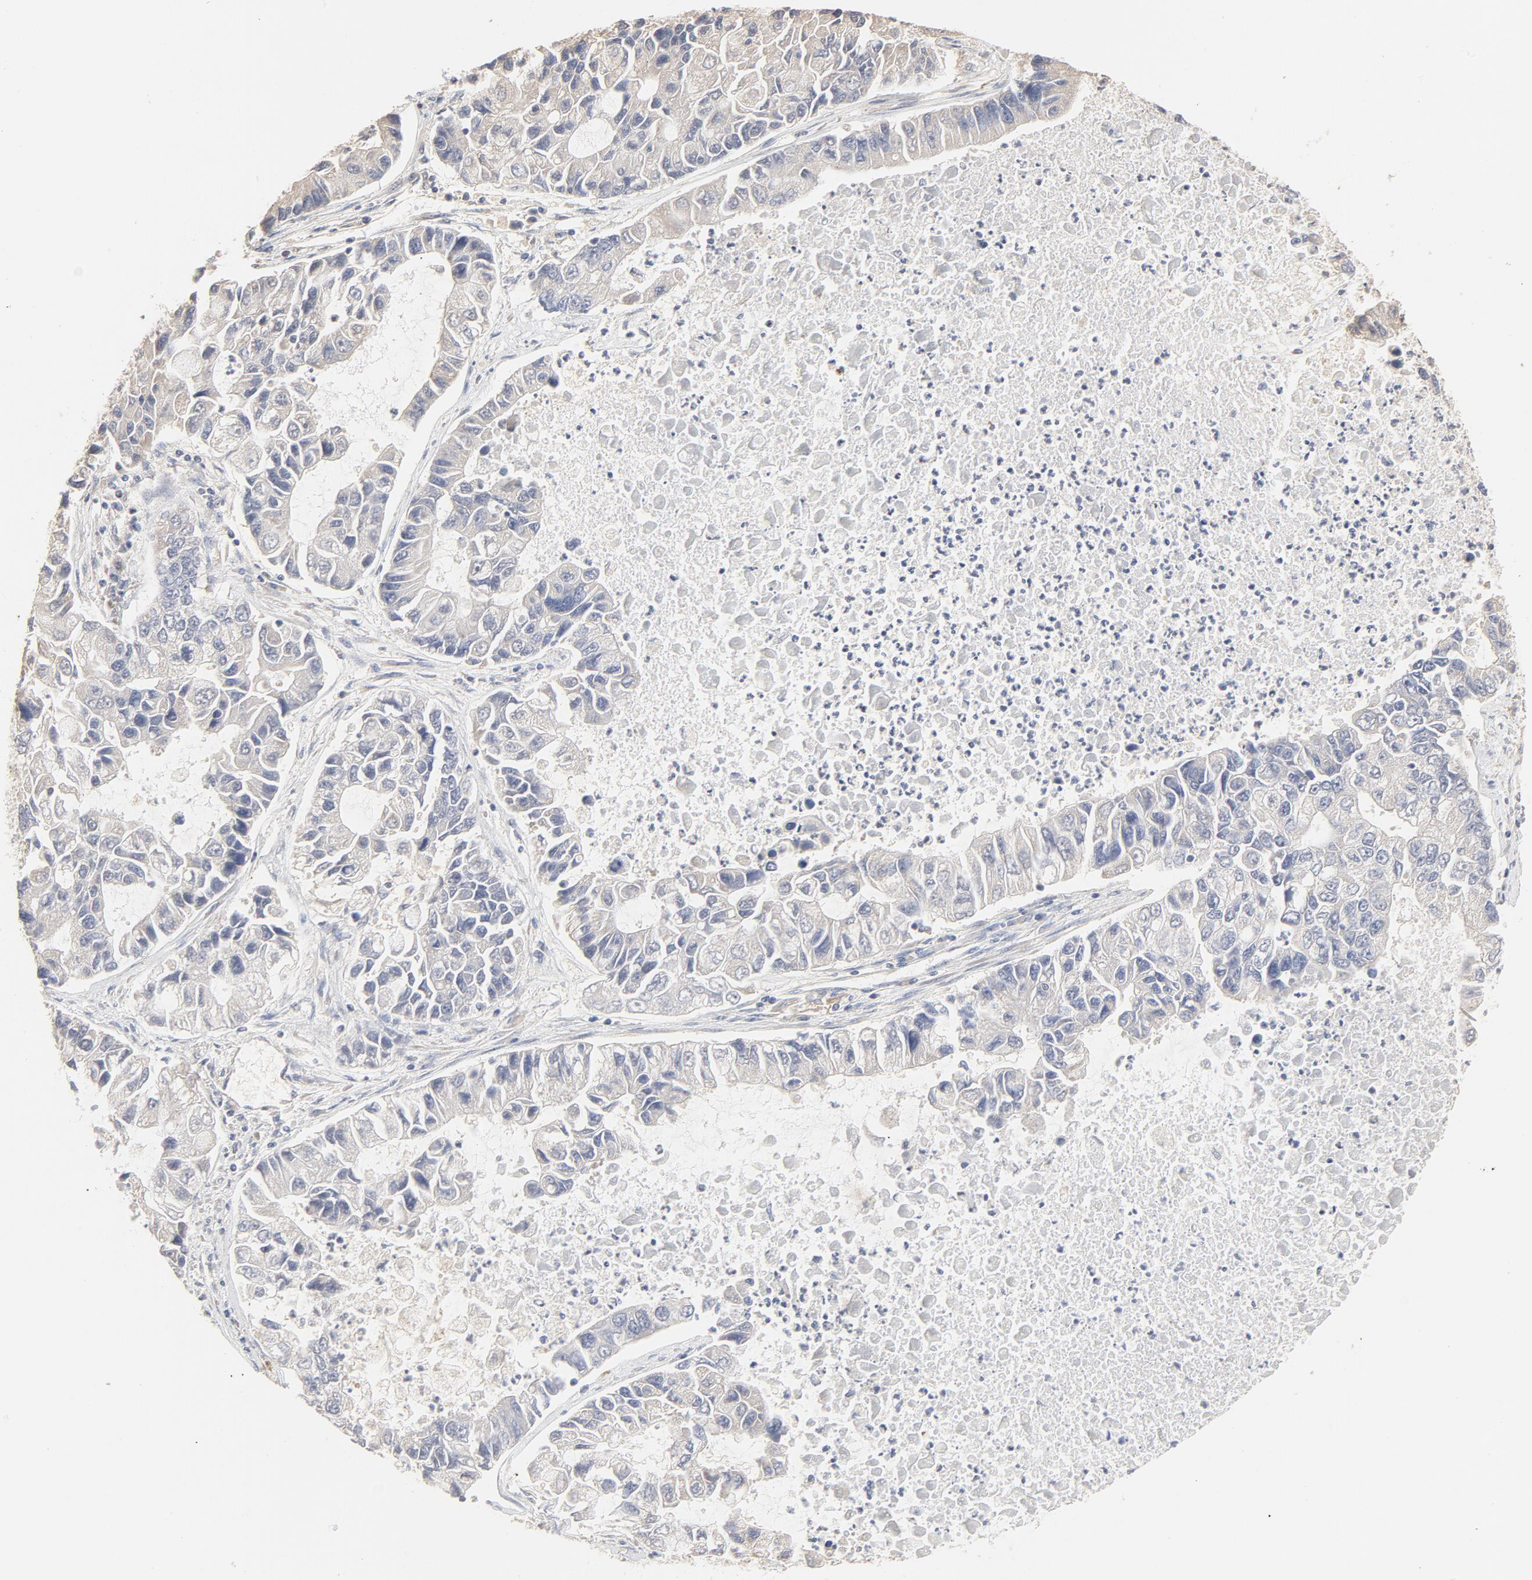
{"staining": {"intensity": "negative", "quantity": "none", "location": "none"}, "tissue": "lung cancer", "cell_type": "Tumor cells", "image_type": "cancer", "snomed": [{"axis": "morphology", "description": "Adenocarcinoma, NOS"}, {"axis": "topography", "description": "Lung"}], "caption": "Protein analysis of lung cancer (adenocarcinoma) exhibits no significant positivity in tumor cells. (DAB (3,3'-diaminobenzidine) immunohistochemistry, high magnification).", "gene": "FCGBP", "patient": {"sex": "female", "age": 51}}